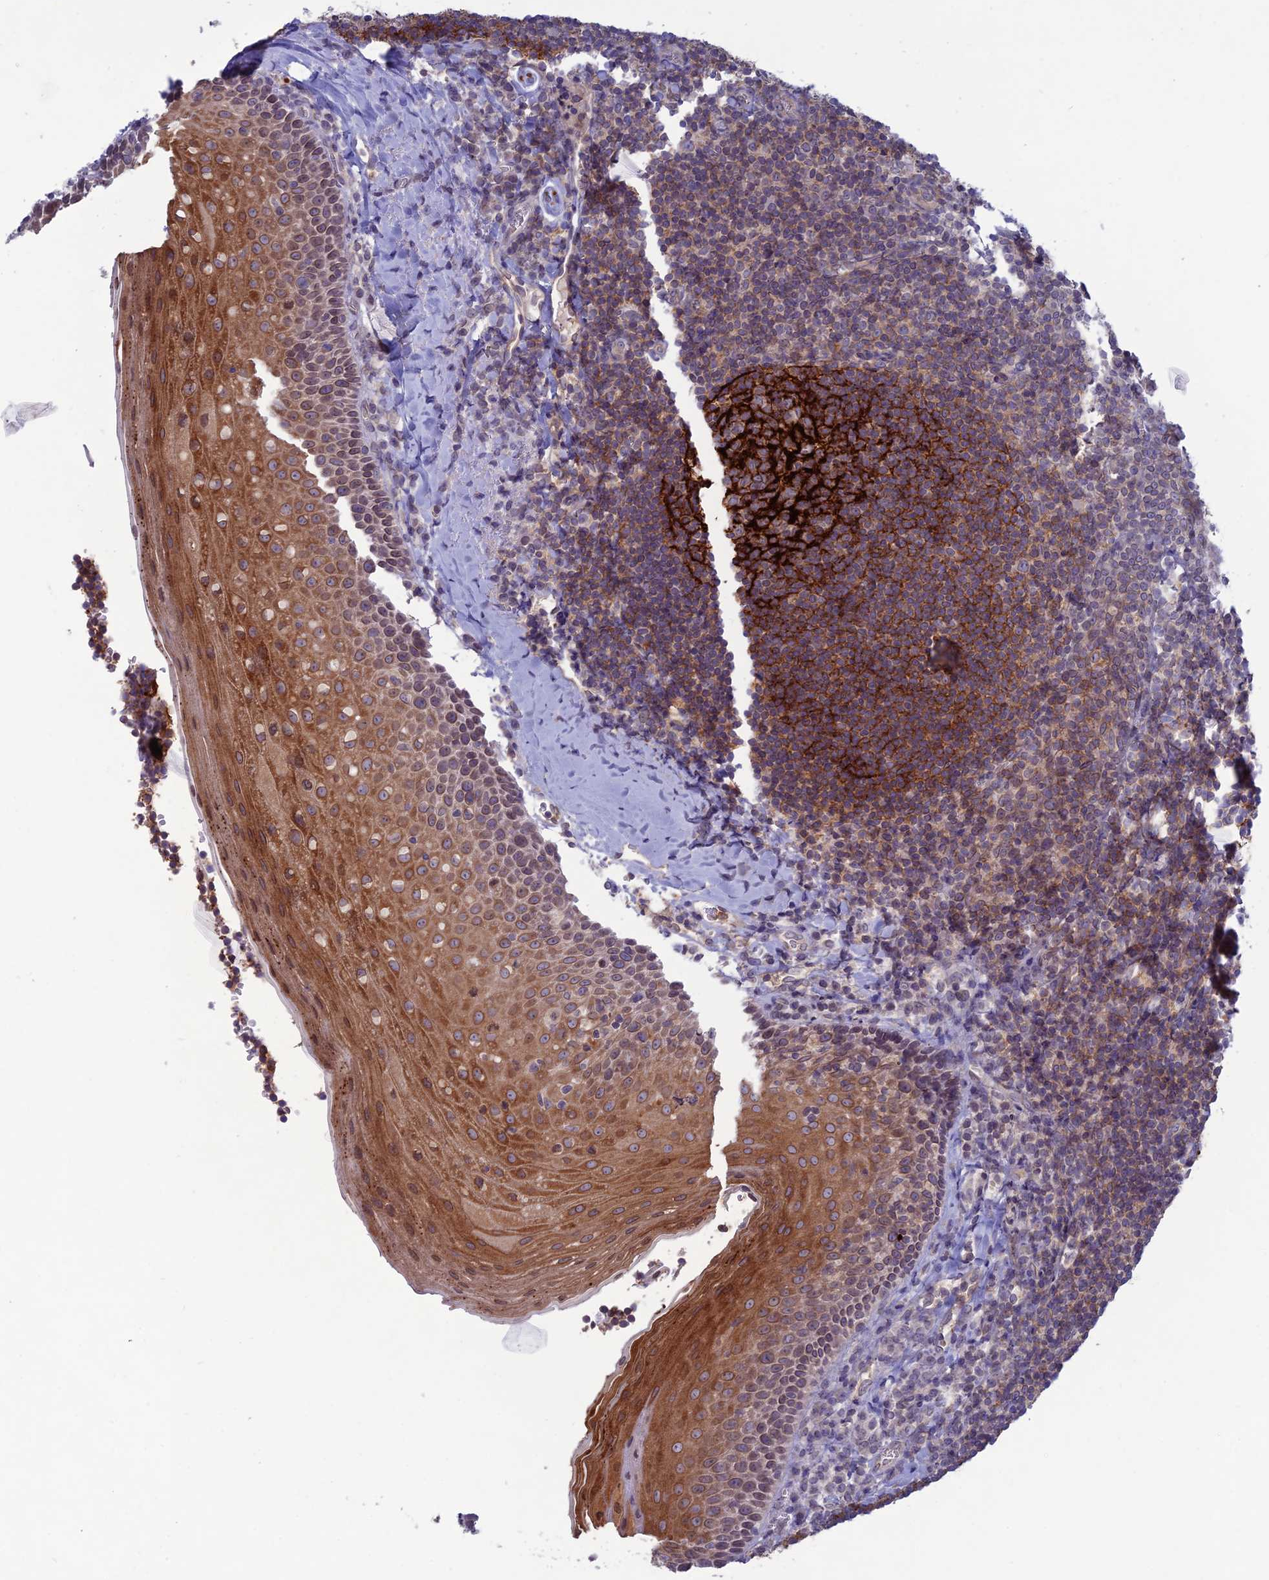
{"staining": {"intensity": "moderate", "quantity": "25%-75%", "location": "cytoplasmic/membranous"}, "tissue": "tonsil", "cell_type": "Germinal center cells", "image_type": "normal", "snomed": [{"axis": "morphology", "description": "Normal tissue, NOS"}, {"axis": "topography", "description": "Tonsil"}], "caption": "Protein staining shows moderate cytoplasmic/membranous expression in about 25%-75% of germinal center cells in benign tonsil.", "gene": "WDR46", "patient": {"sex": "male", "age": 27}}